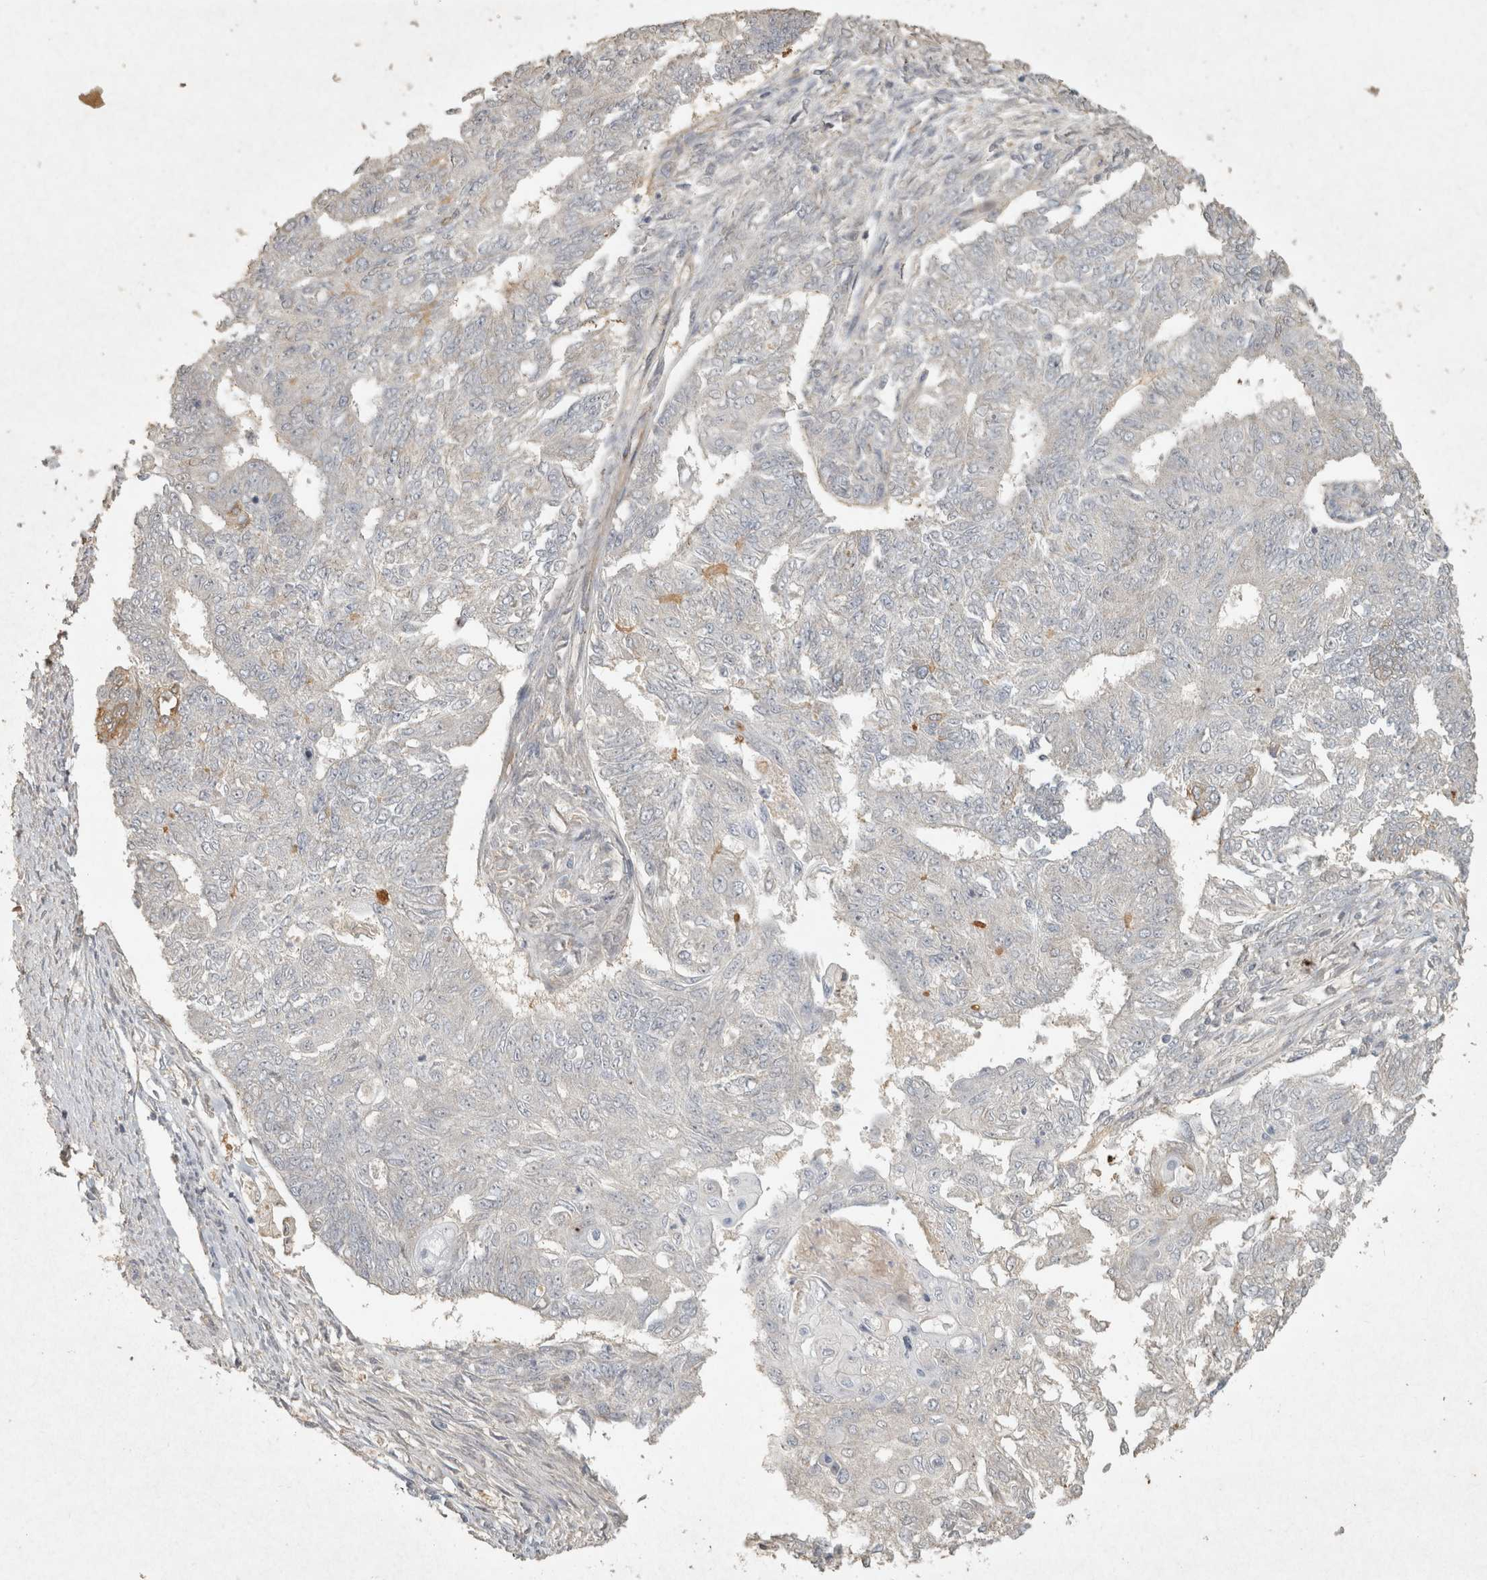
{"staining": {"intensity": "negative", "quantity": "none", "location": "none"}, "tissue": "endometrial cancer", "cell_type": "Tumor cells", "image_type": "cancer", "snomed": [{"axis": "morphology", "description": "Adenocarcinoma, NOS"}, {"axis": "topography", "description": "Endometrium"}], "caption": "A micrograph of endometrial cancer stained for a protein demonstrates no brown staining in tumor cells.", "gene": "OSTN", "patient": {"sex": "female", "age": 32}}